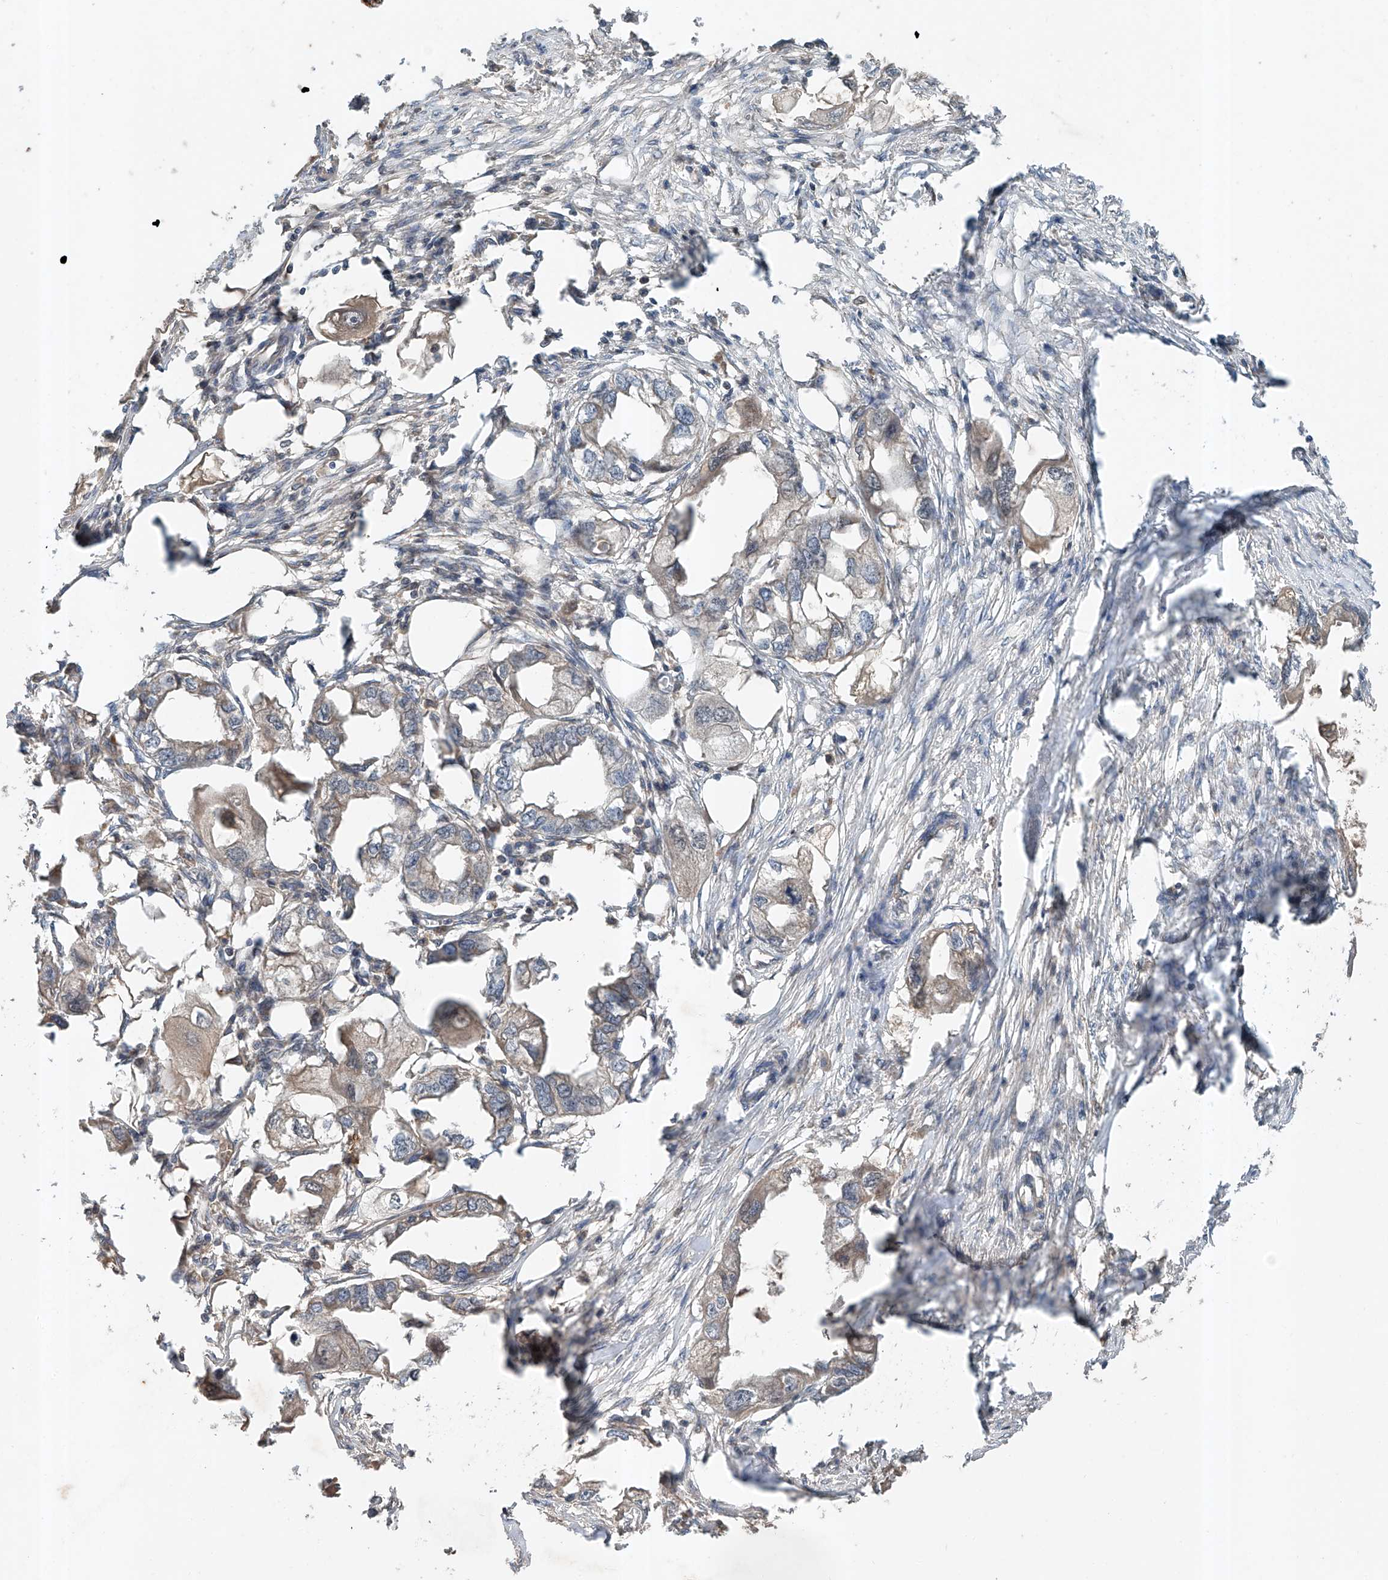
{"staining": {"intensity": "weak", "quantity": "<25%", "location": "cytoplasmic/membranous"}, "tissue": "endometrial cancer", "cell_type": "Tumor cells", "image_type": "cancer", "snomed": [{"axis": "morphology", "description": "Adenocarcinoma, NOS"}, {"axis": "morphology", "description": "Adenocarcinoma, metastatic, NOS"}, {"axis": "topography", "description": "Adipose tissue"}, {"axis": "topography", "description": "Endometrium"}], "caption": "This is an IHC histopathology image of human endometrial cancer. There is no expression in tumor cells.", "gene": "ADAM23", "patient": {"sex": "female", "age": 67}}